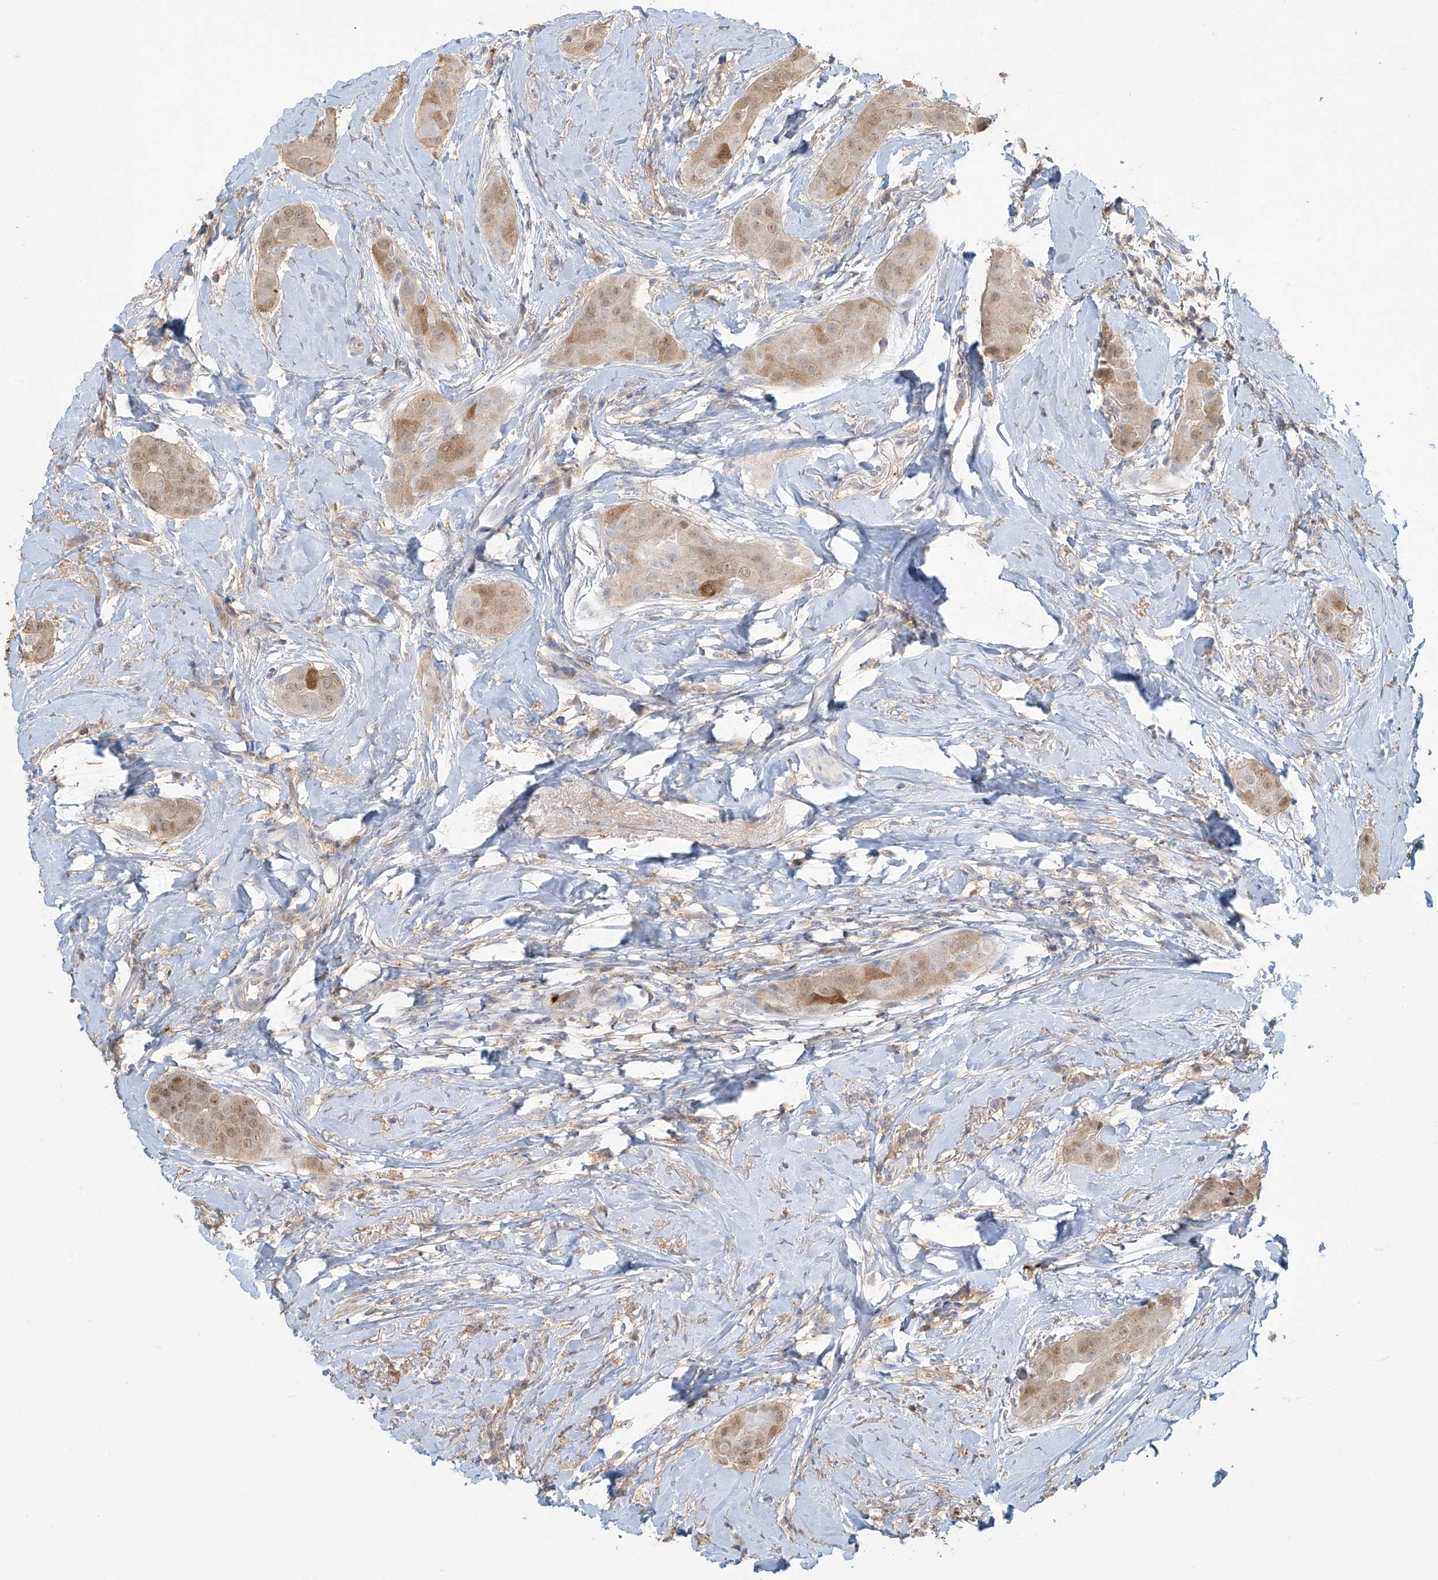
{"staining": {"intensity": "moderate", "quantity": ">75%", "location": "cytoplasmic/membranous,nuclear"}, "tissue": "thyroid cancer", "cell_type": "Tumor cells", "image_type": "cancer", "snomed": [{"axis": "morphology", "description": "Papillary adenocarcinoma, NOS"}, {"axis": "topography", "description": "Thyroid gland"}], "caption": "Papillary adenocarcinoma (thyroid) tissue shows moderate cytoplasmic/membranous and nuclear positivity in approximately >75% of tumor cells, visualized by immunohistochemistry.", "gene": "TAGAP", "patient": {"sex": "male", "age": 33}}